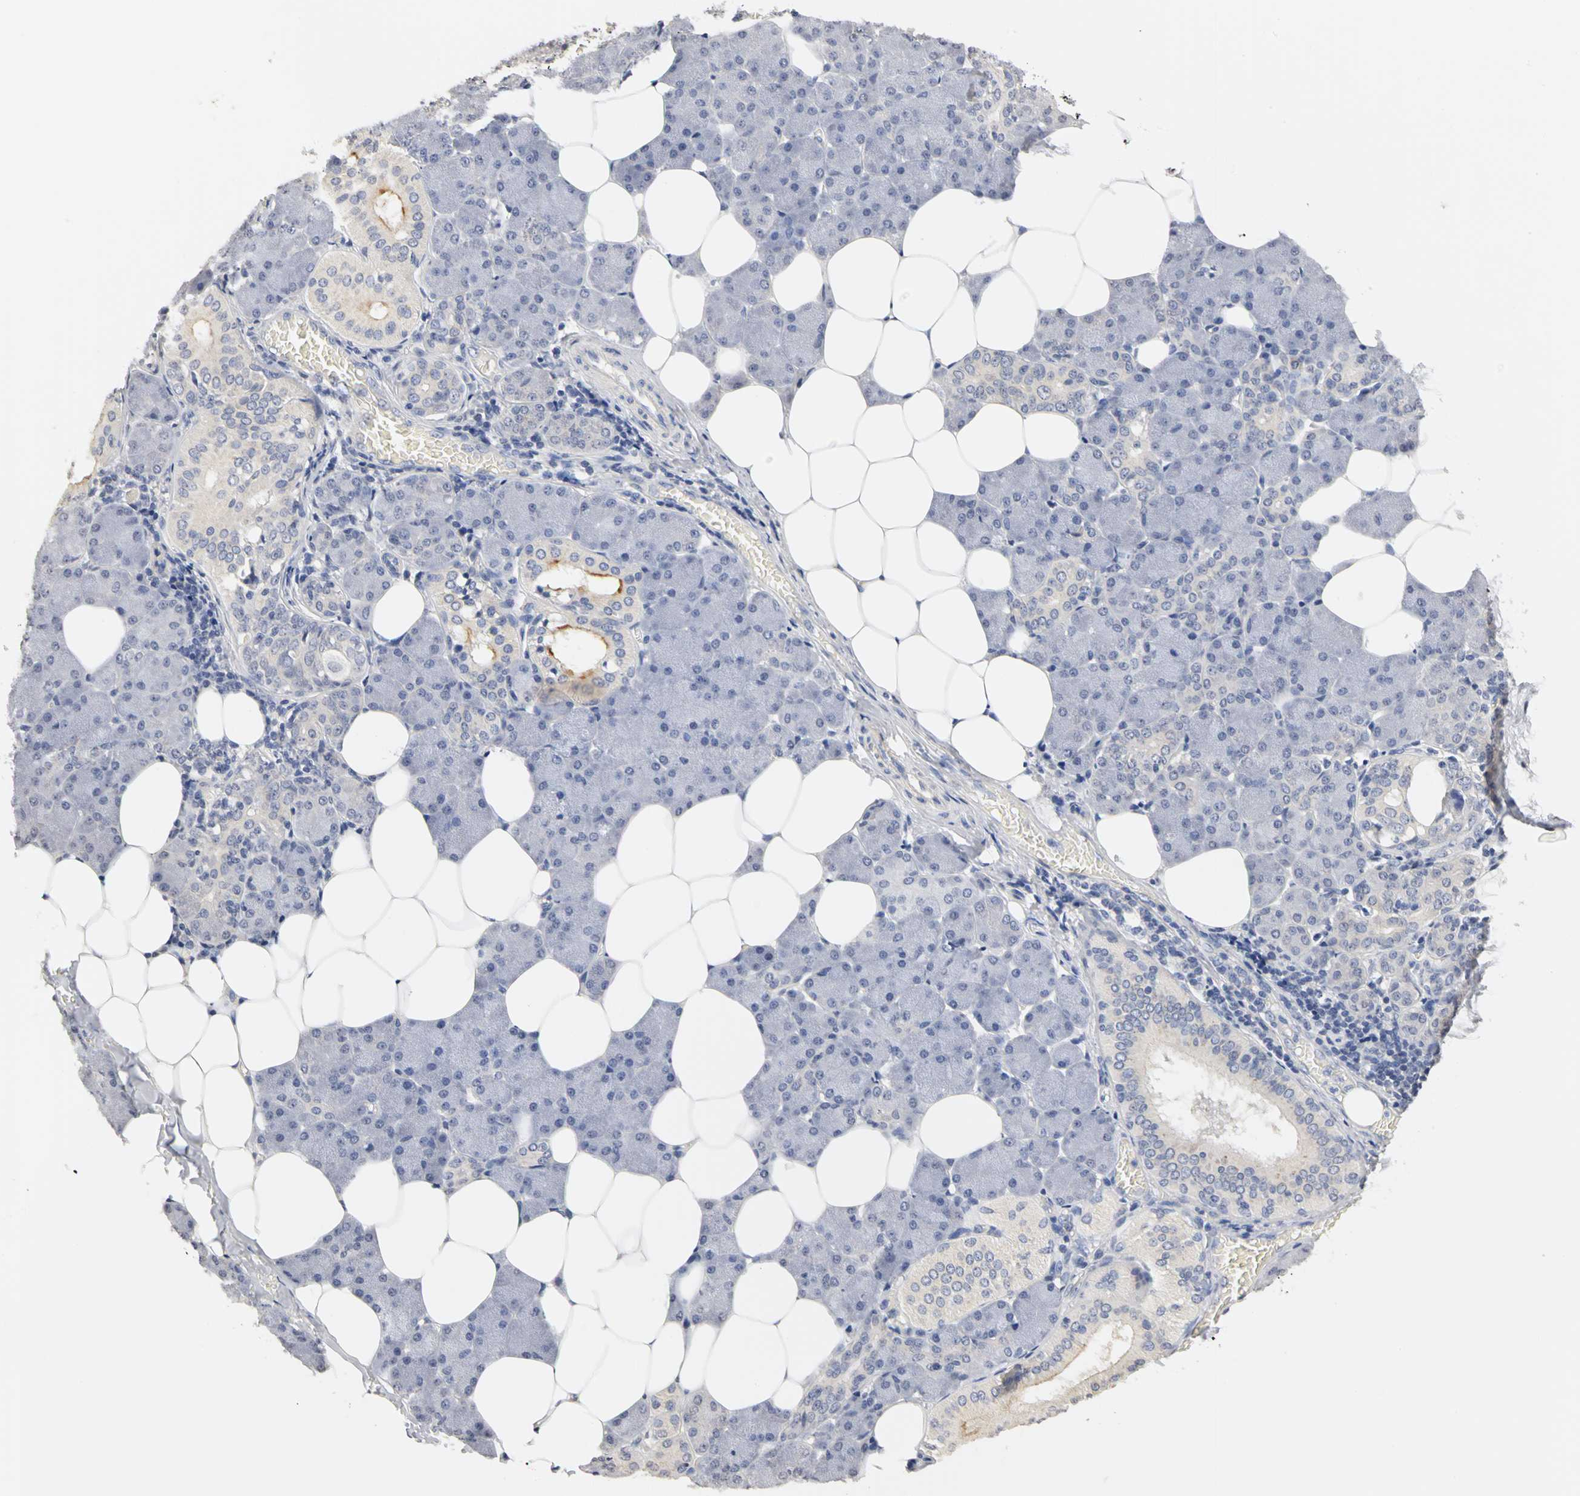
{"staining": {"intensity": "moderate", "quantity": "<25%", "location": "cytoplasmic/membranous"}, "tissue": "salivary gland", "cell_type": "Glandular cells", "image_type": "normal", "snomed": [{"axis": "morphology", "description": "Normal tissue, NOS"}, {"axis": "morphology", "description": "Adenoma, NOS"}, {"axis": "topography", "description": "Salivary gland"}], "caption": "IHC (DAB (3,3'-diaminobenzidine)) staining of benign salivary gland shows moderate cytoplasmic/membranous protein positivity in about <25% of glandular cells.", "gene": "PGR", "patient": {"sex": "female", "age": 32}}